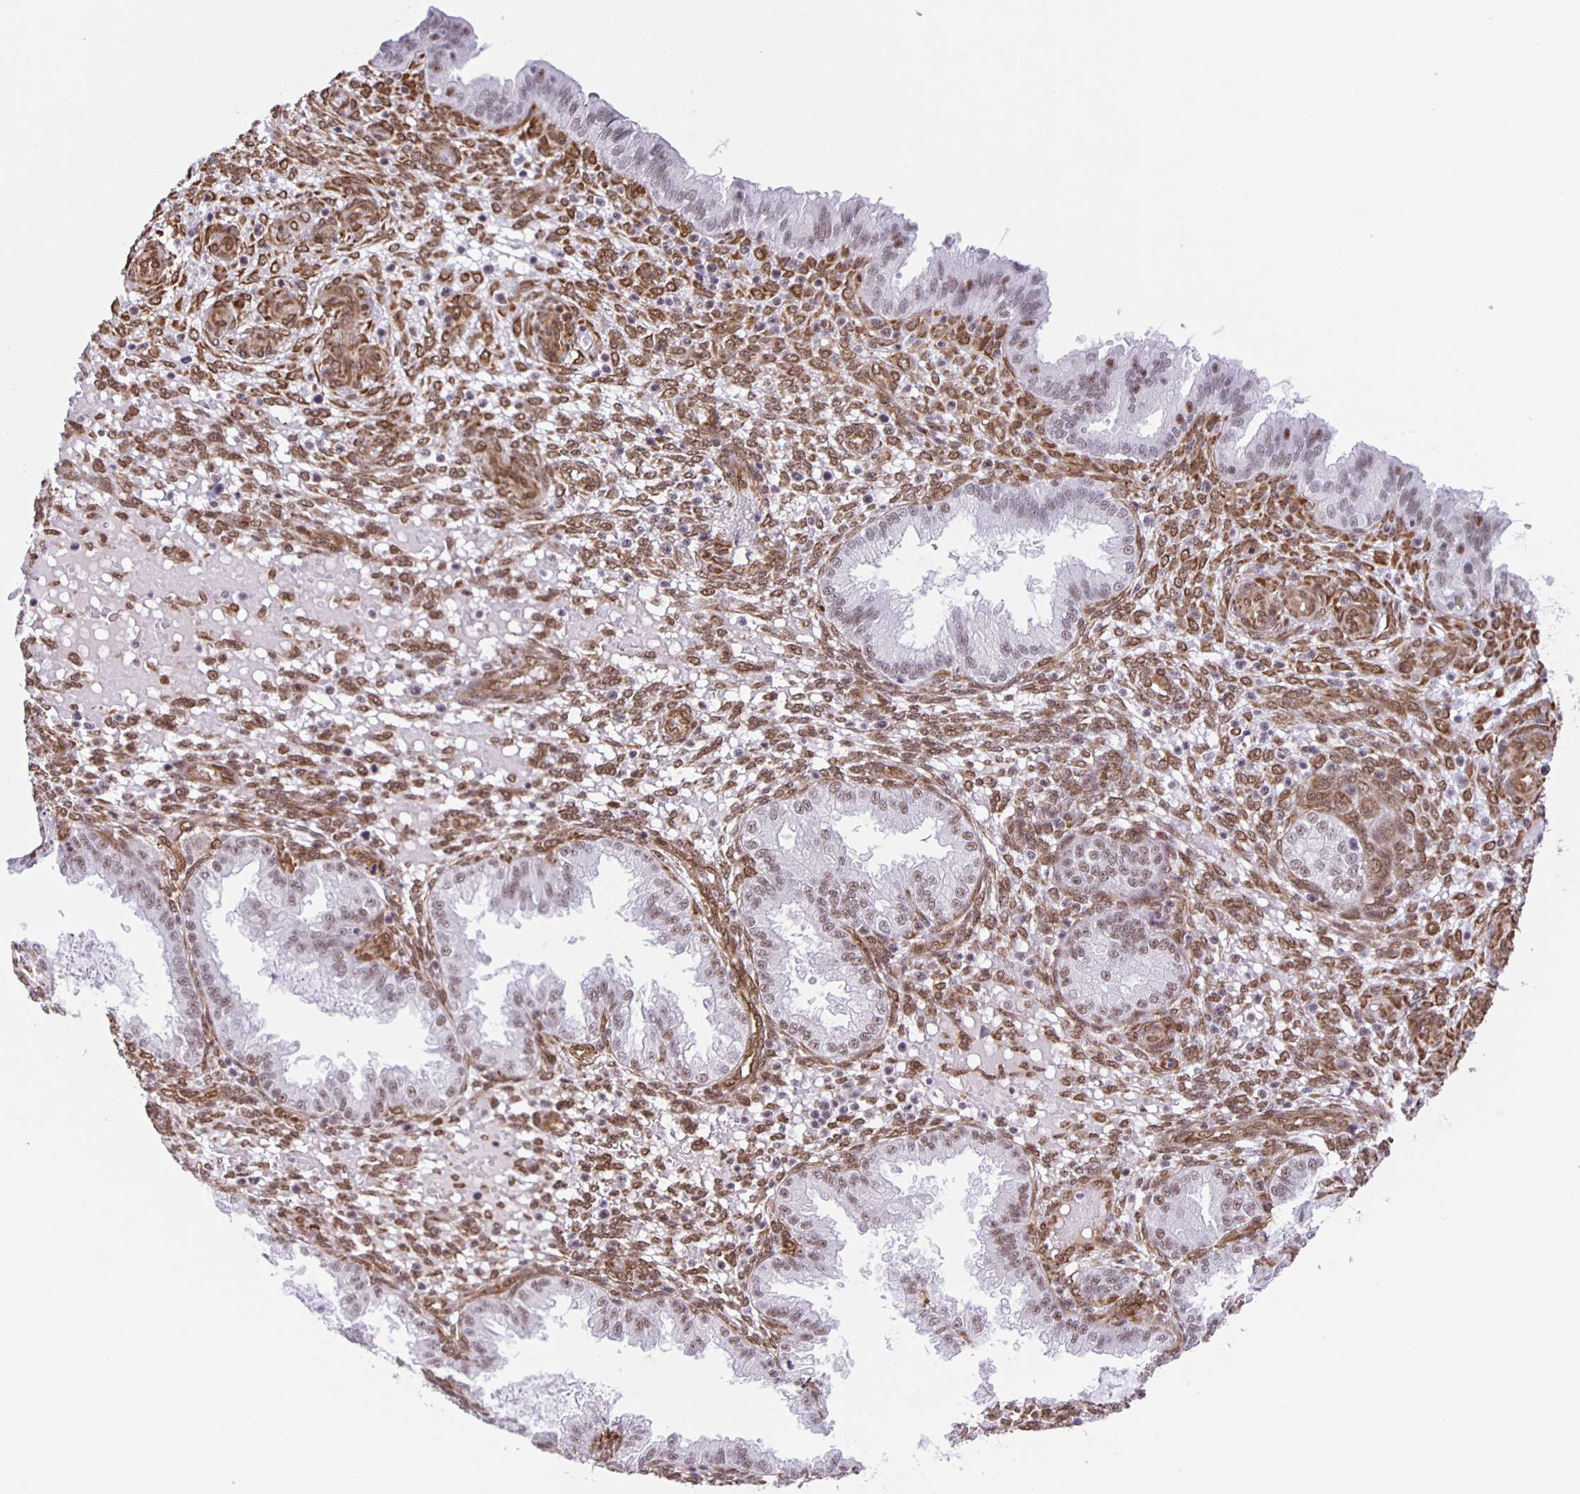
{"staining": {"intensity": "moderate", "quantity": ">75%", "location": "nuclear"}, "tissue": "endometrium", "cell_type": "Cells in endometrial stroma", "image_type": "normal", "snomed": [{"axis": "morphology", "description": "Normal tissue, NOS"}, {"axis": "topography", "description": "Endometrium"}], "caption": "High-magnification brightfield microscopy of normal endometrium stained with DAB (brown) and counterstained with hematoxylin (blue). cells in endometrial stroma exhibit moderate nuclear positivity is seen in about>75% of cells.", "gene": "ZRANB2", "patient": {"sex": "female", "age": 33}}